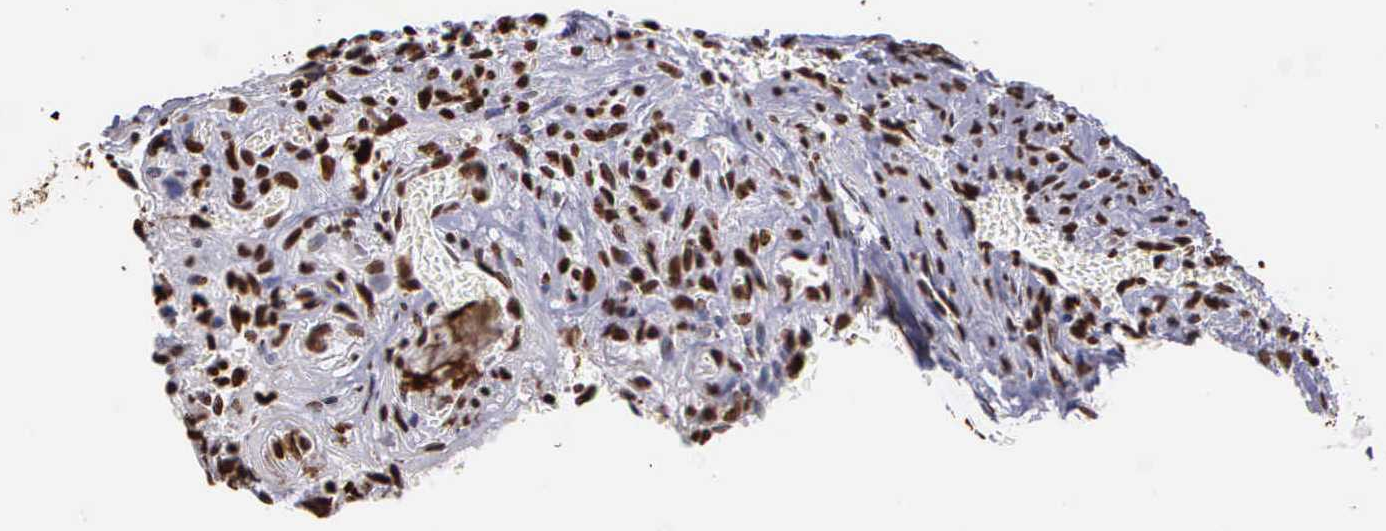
{"staining": {"intensity": "strong", "quantity": ">75%", "location": "nuclear"}, "tissue": "colorectal cancer", "cell_type": "Tumor cells", "image_type": "cancer", "snomed": [{"axis": "morphology", "description": "Adenocarcinoma, NOS"}, {"axis": "topography", "description": "Rectum"}], "caption": "Adenocarcinoma (colorectal) stained with a brown dye shows strong nuclear positive expression in about >75% of tumor cells.", "gene": "H1-0", "patient": {"sex": "male", "age": 76}}